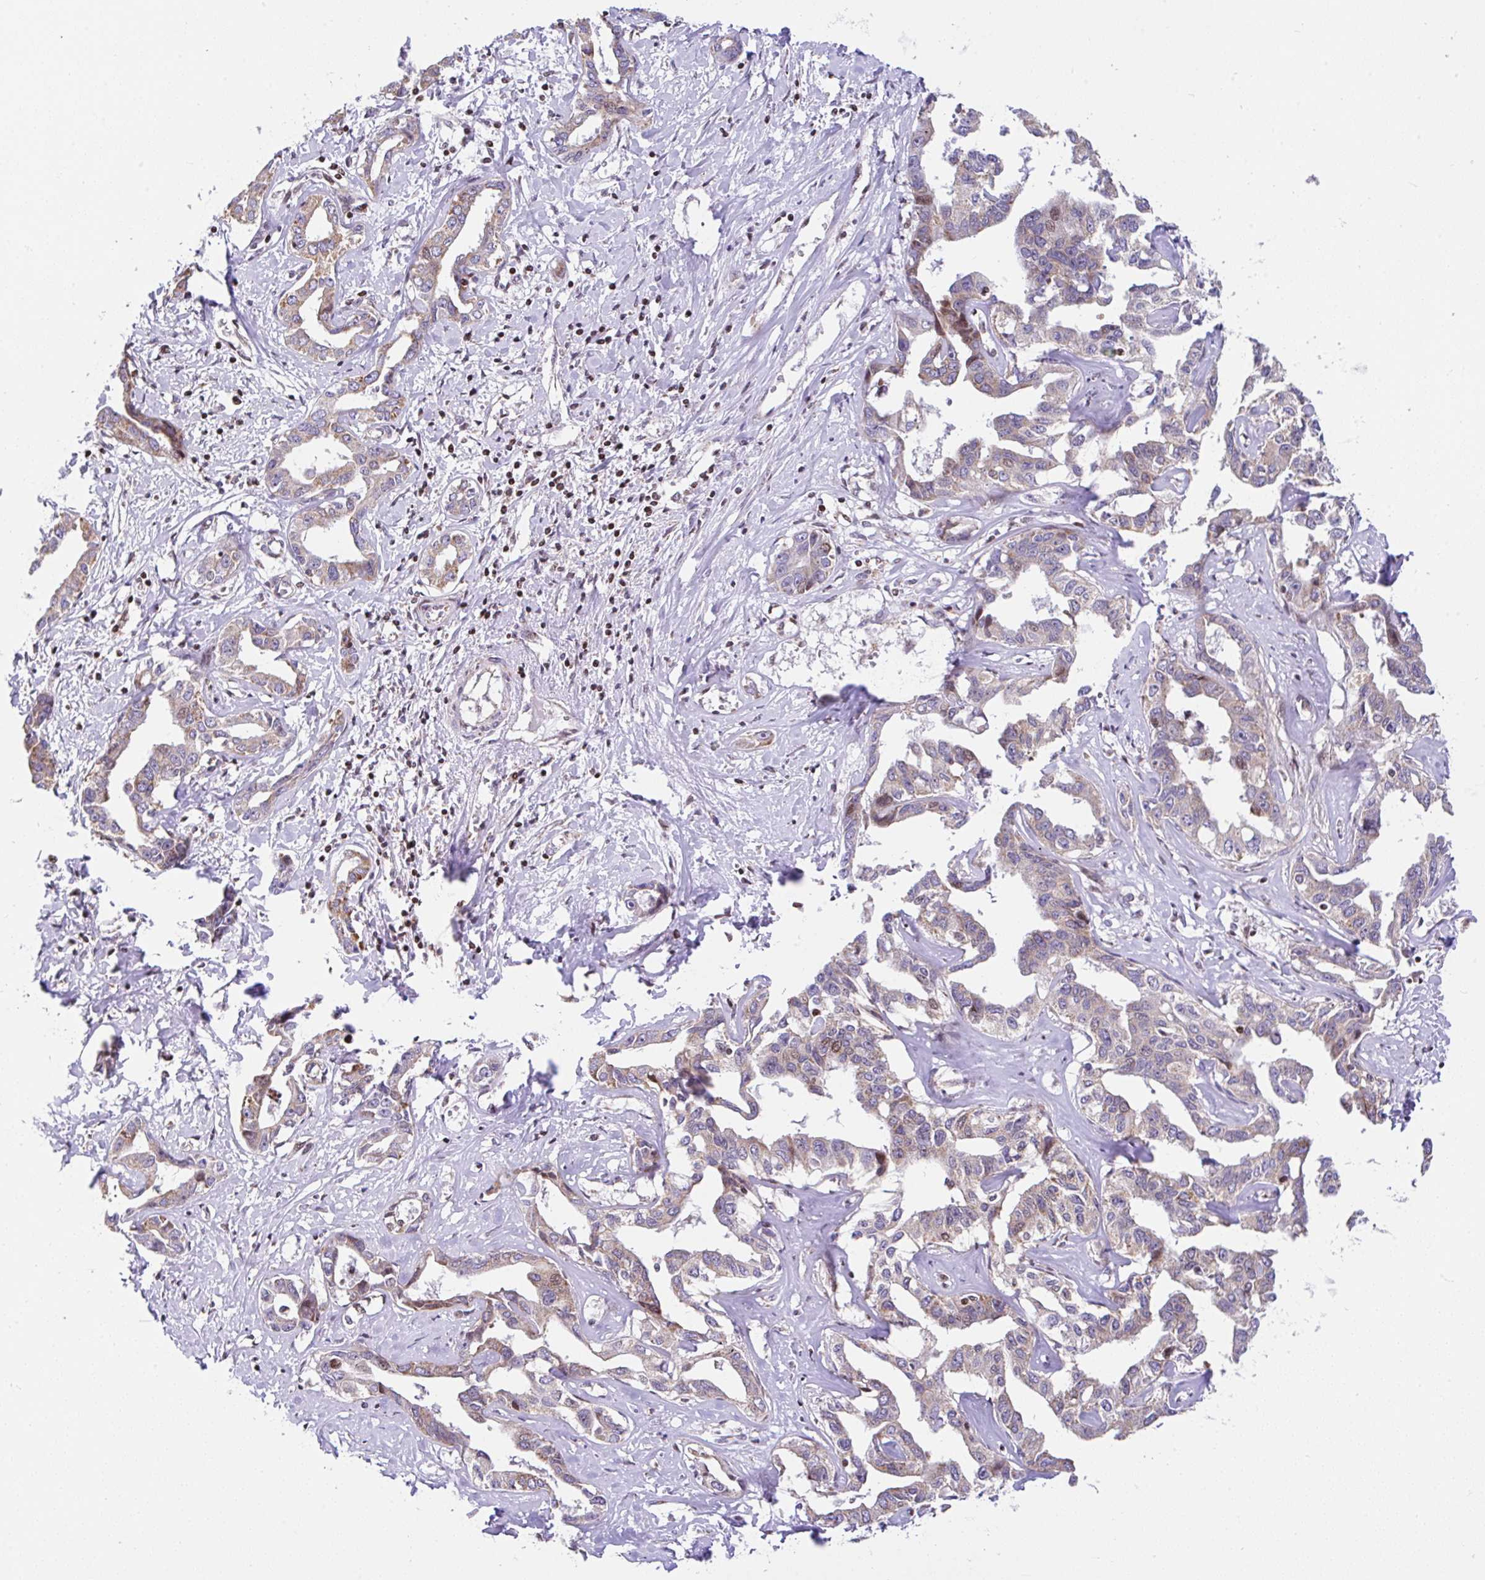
{"staining": {"intensity": "moderate", "quantity": "25%-75%", "location": "cytoplasmic/membranous"}, "tissue": "liver cancer", "cell_type": "Tumor cells", "image_type": "cancer", "snomed": [{"axis": "morphology", "description": "Cholangiocarcinoma"}, {"axis": "topography", "description": "Liver"}], "caption": "A medium amount of moderate cytoplasmic/membranous staining is seen in approximately 25%-75% of tumor cells in liver cancer tissue. (DAB (3,3'-diaminobenzidine) IHC with brightfield microscopy, high magnification).", "gene": "FIGNL1", "patient": {"sex": "male", "age": 59}}